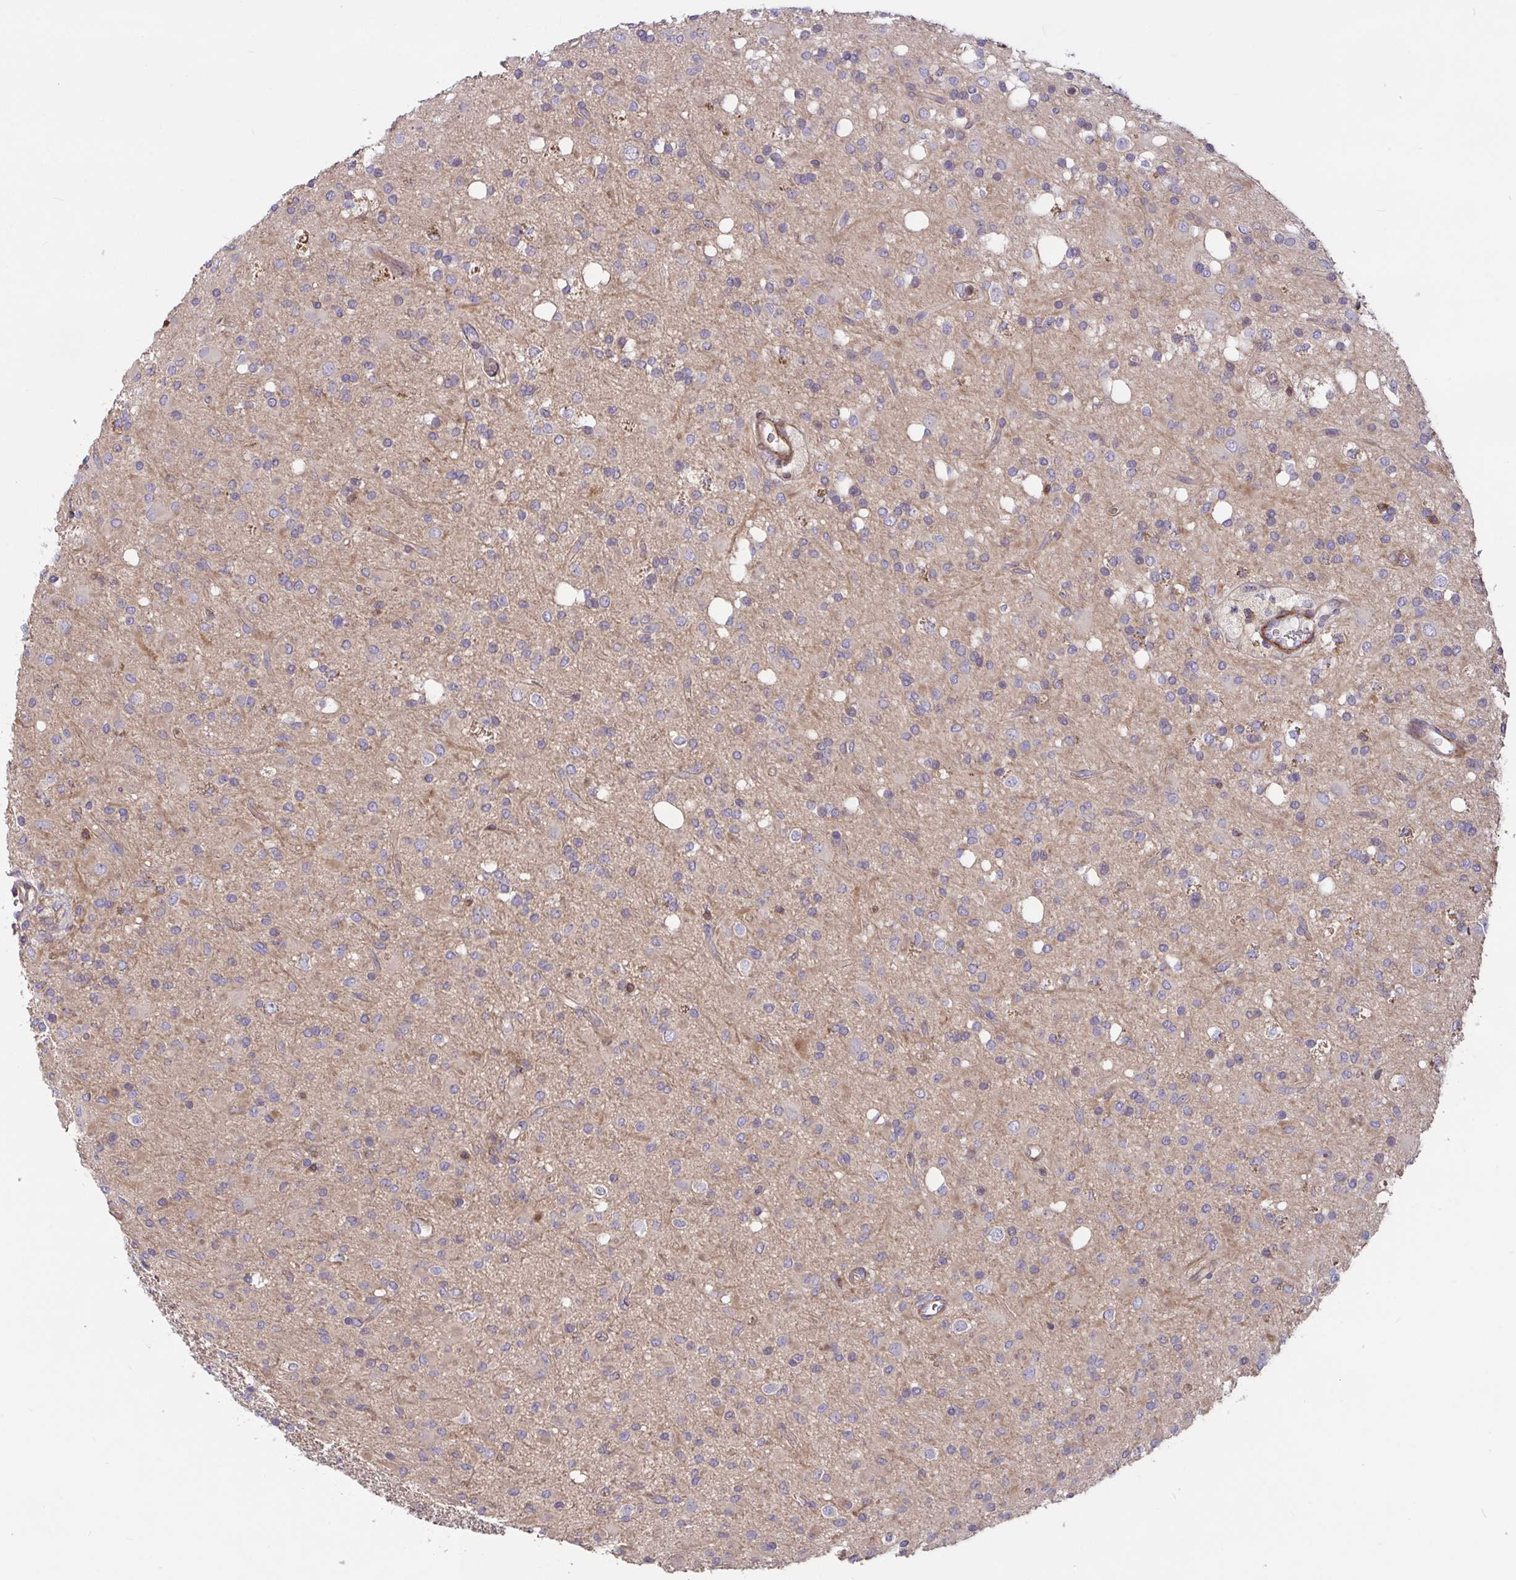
{"staining": {"intensity": "negative", "quantity": "none", "location": "none"}, "tissue": "glioma", "cell_type": "Tumor cells", "image_type": "cancer", "snomed": [{"axis": "morphology", "description": "Glioma, malignant, Low grade"}, {"axis": "topography", "description": "Brain"}], "caption": "DAB (3,3'-diaminobenzidine) immunohistochemical staining of low-grade glioma (malignant) displays no significant expression in tumor cells.", "gene": "TANK", "patient": {"sex": "female", "age": 33}}